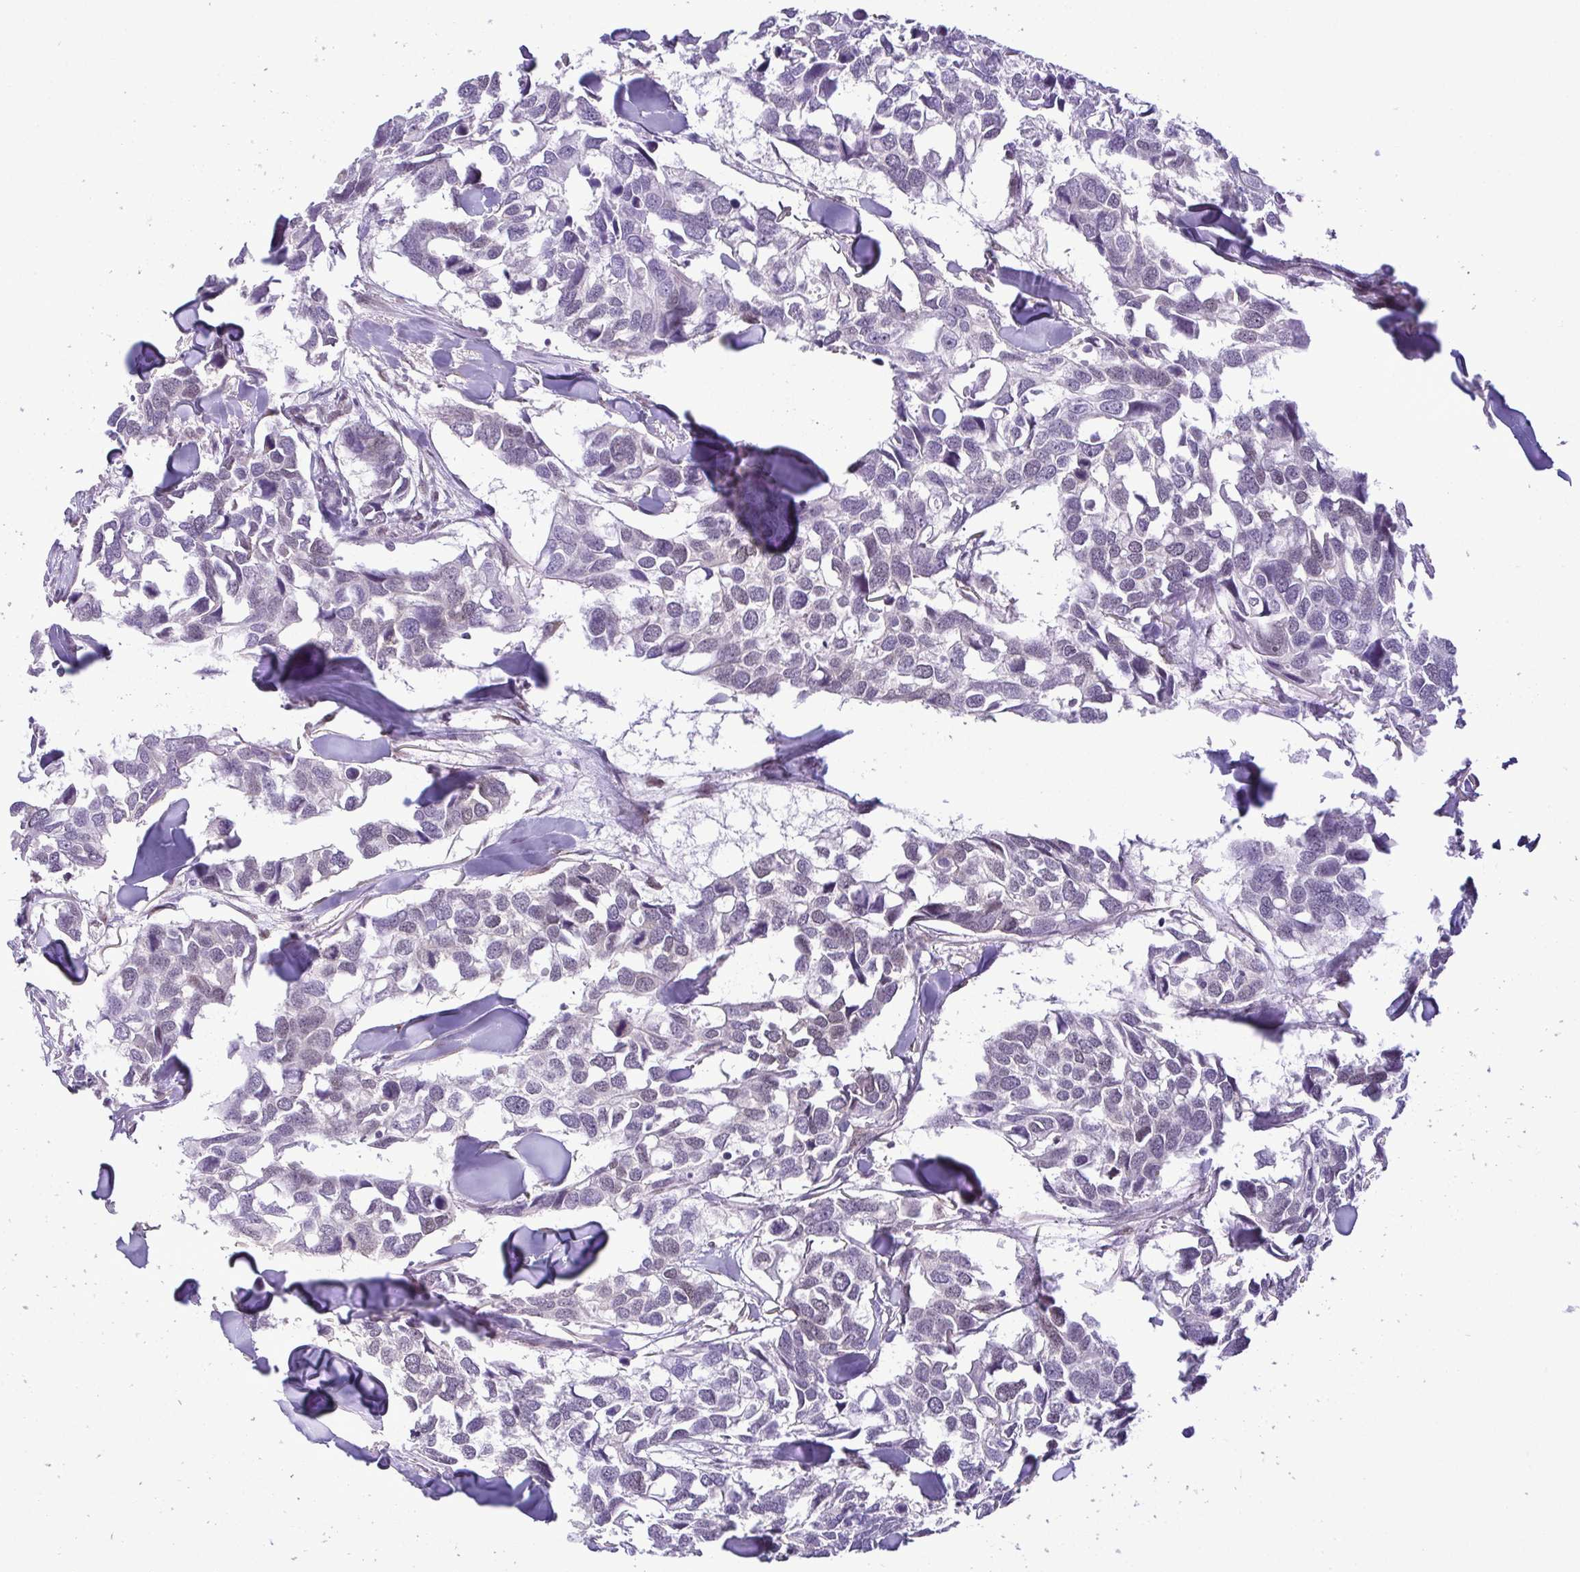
{"staining": {"intensity": "negative", "quantity": "none", "location": "none"}, "tissue": "breast cancer", "cell_type": "Tumor cells", "image_type": "cancer", "snomed": [{"axis": "morphology", "description": "Duct carcinoma"}, {"axis": "topography", "description": "Breast"}], "caption": "Immunohistochemistry (IHC) of human breast cancer (invasive ductal carcinoma) exhibits no positivity in tumor cells.", "gene": "RBM3", "patient": {"sex": "female", "age": 83}}